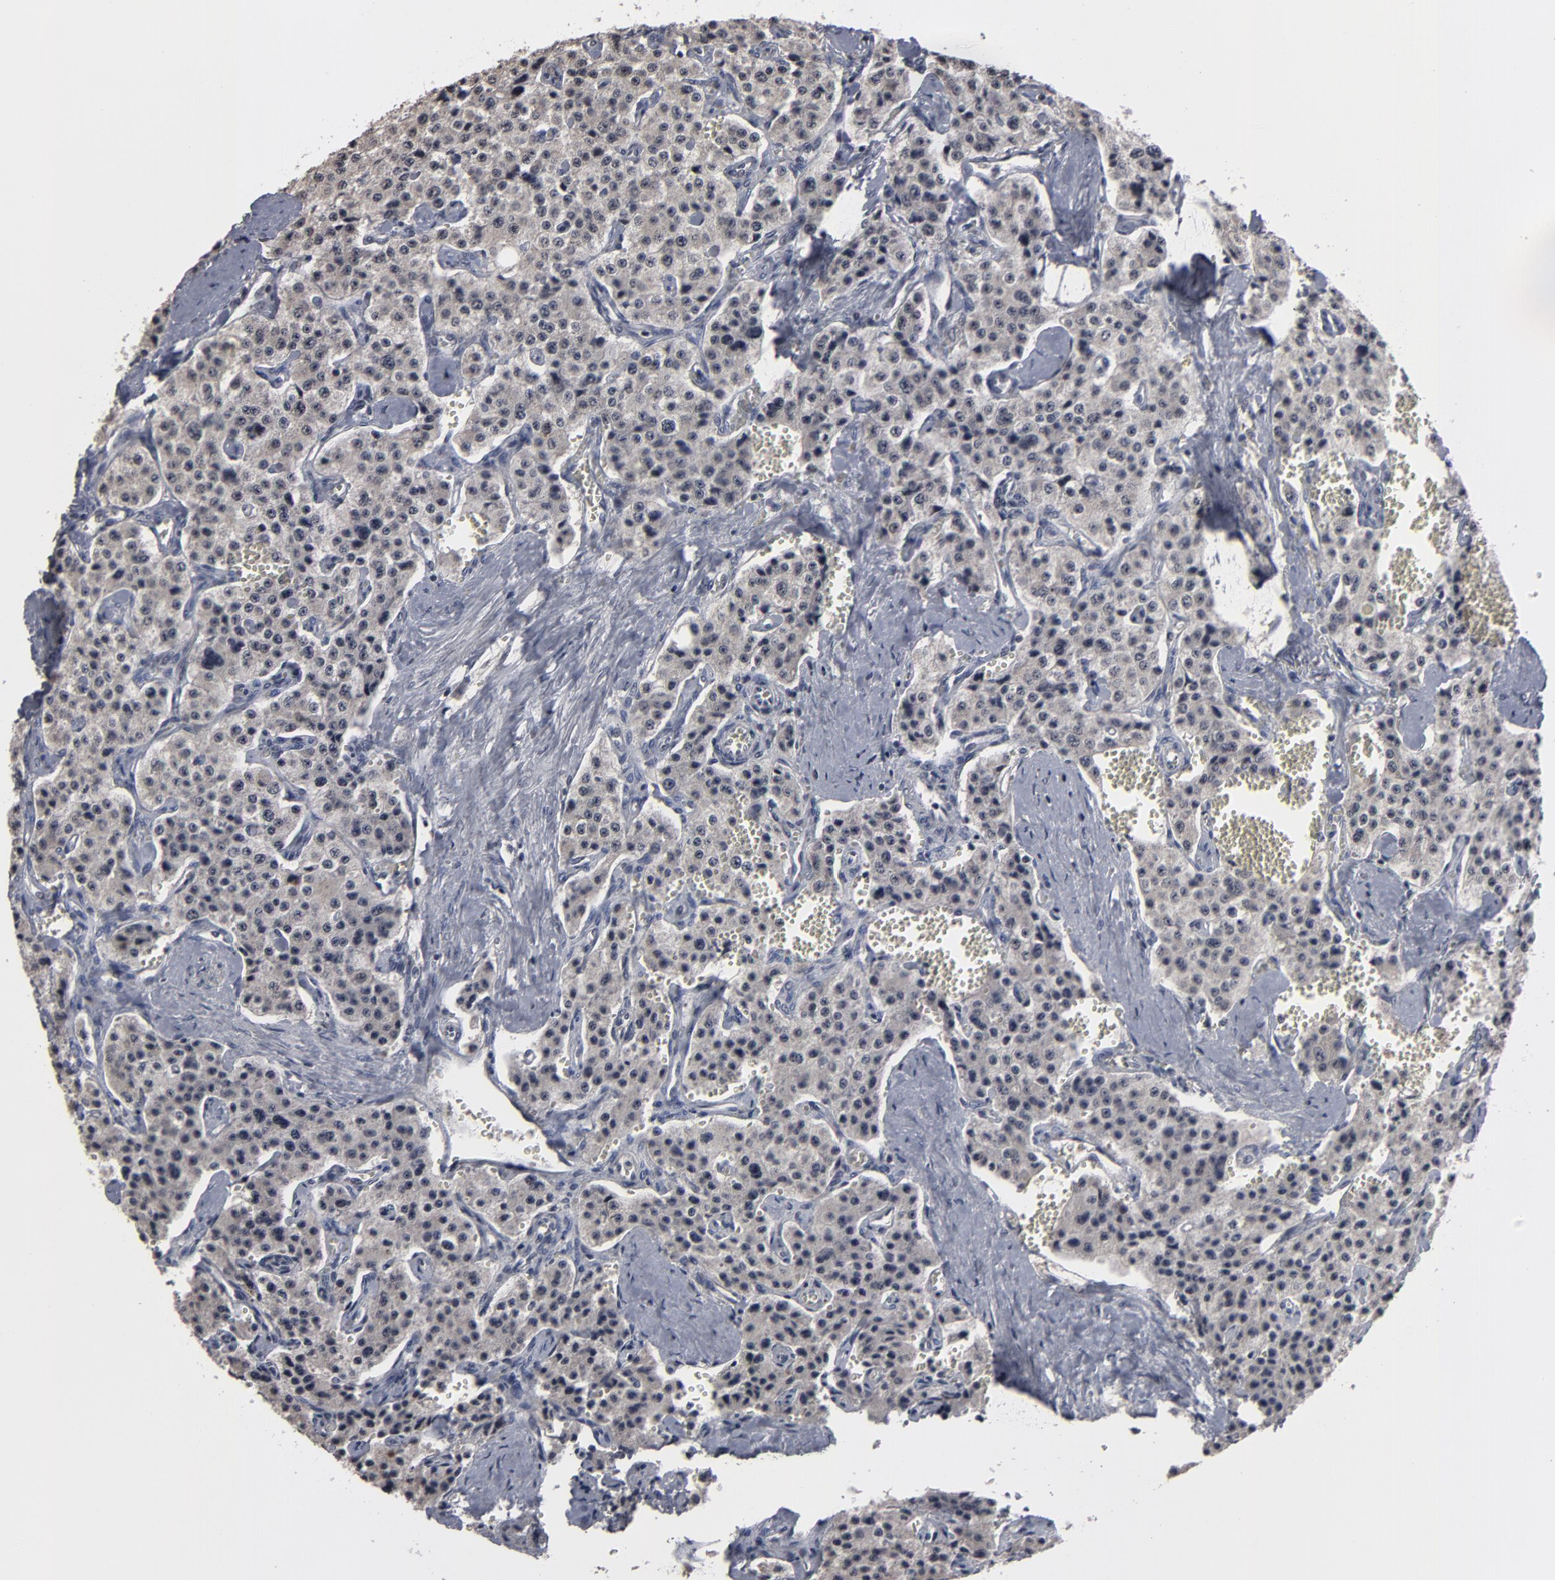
{"staining": {"intensity": "negative", "quantity": "none", "location": "none"}, "tissue": "carcinoid", "cell_type": "Tumor cells", "image_type": "cancer", "snomed": [{"axis": "morphology", "description": "Carcinoid, malignant, NOS"}, {"axis": "topography", "description": "Small intestine"}], "caption": "IHC of human carcinoid demonstrates no expression in tumor cells.", "gene": "SSRP1", "patient": {"sex": "male", "age": 52}}